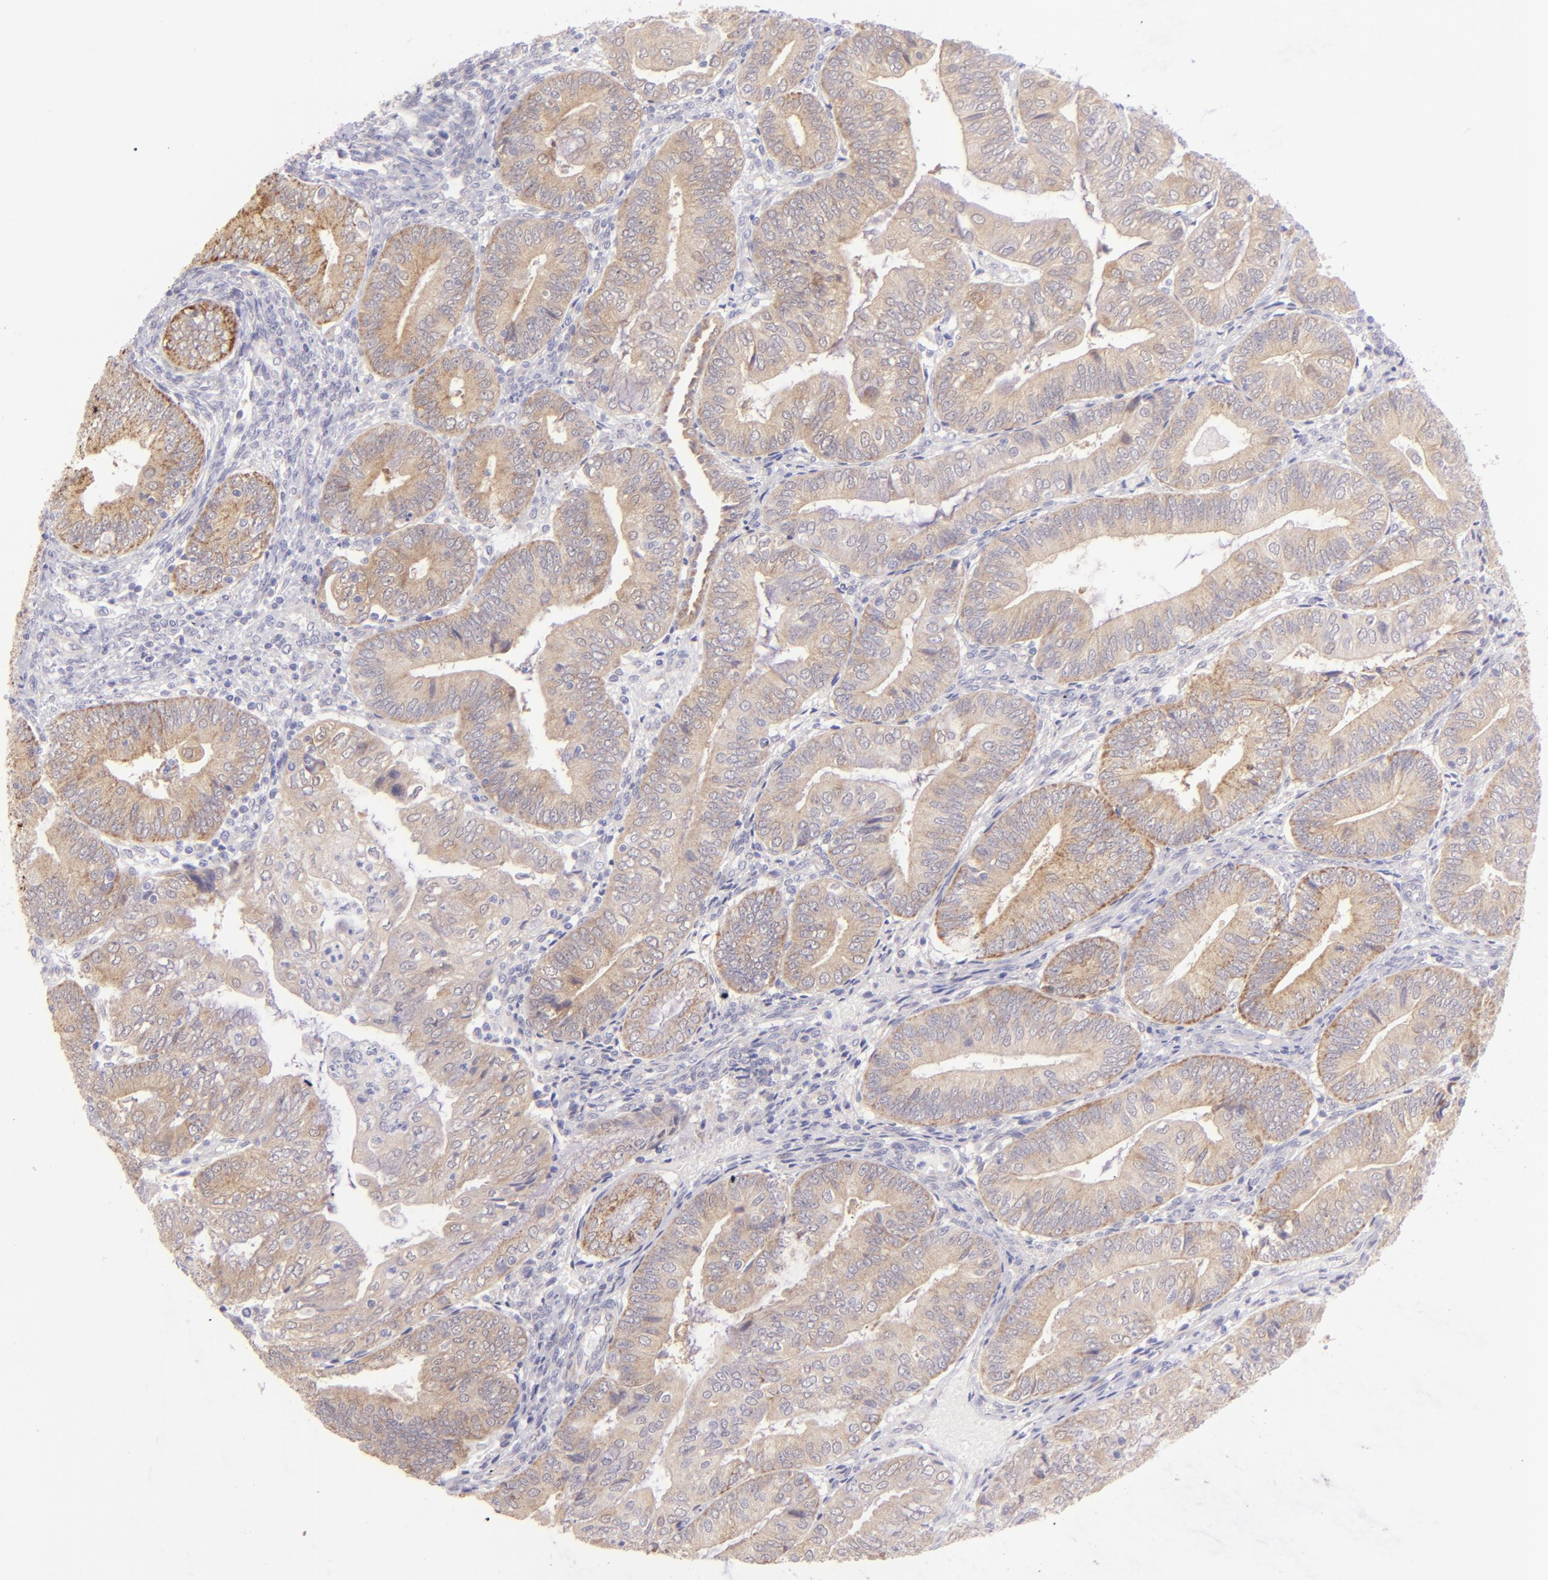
{"staining": {"intensity": "moderate", "quantity": ">75%", "location": "cytoplasmic/membranous"}, "tissue": "endometrial cancer", "cell_type": "Tumor cells", "image_type": "cancer", "snomed": [{"axis": "morphology", "description": "Adenocarcinoma, NOS"}, {"axis": "topography", "description": "Endometrium"}], "caption": "This is an image of immunohistochemistry staining of endometrial adenocarcinoma, which shows moderate staining in the cytoplasmic/membranous of tumor cells.", "gene": "SH2D4A", "patient": {"sex": "female", "age": 55}}